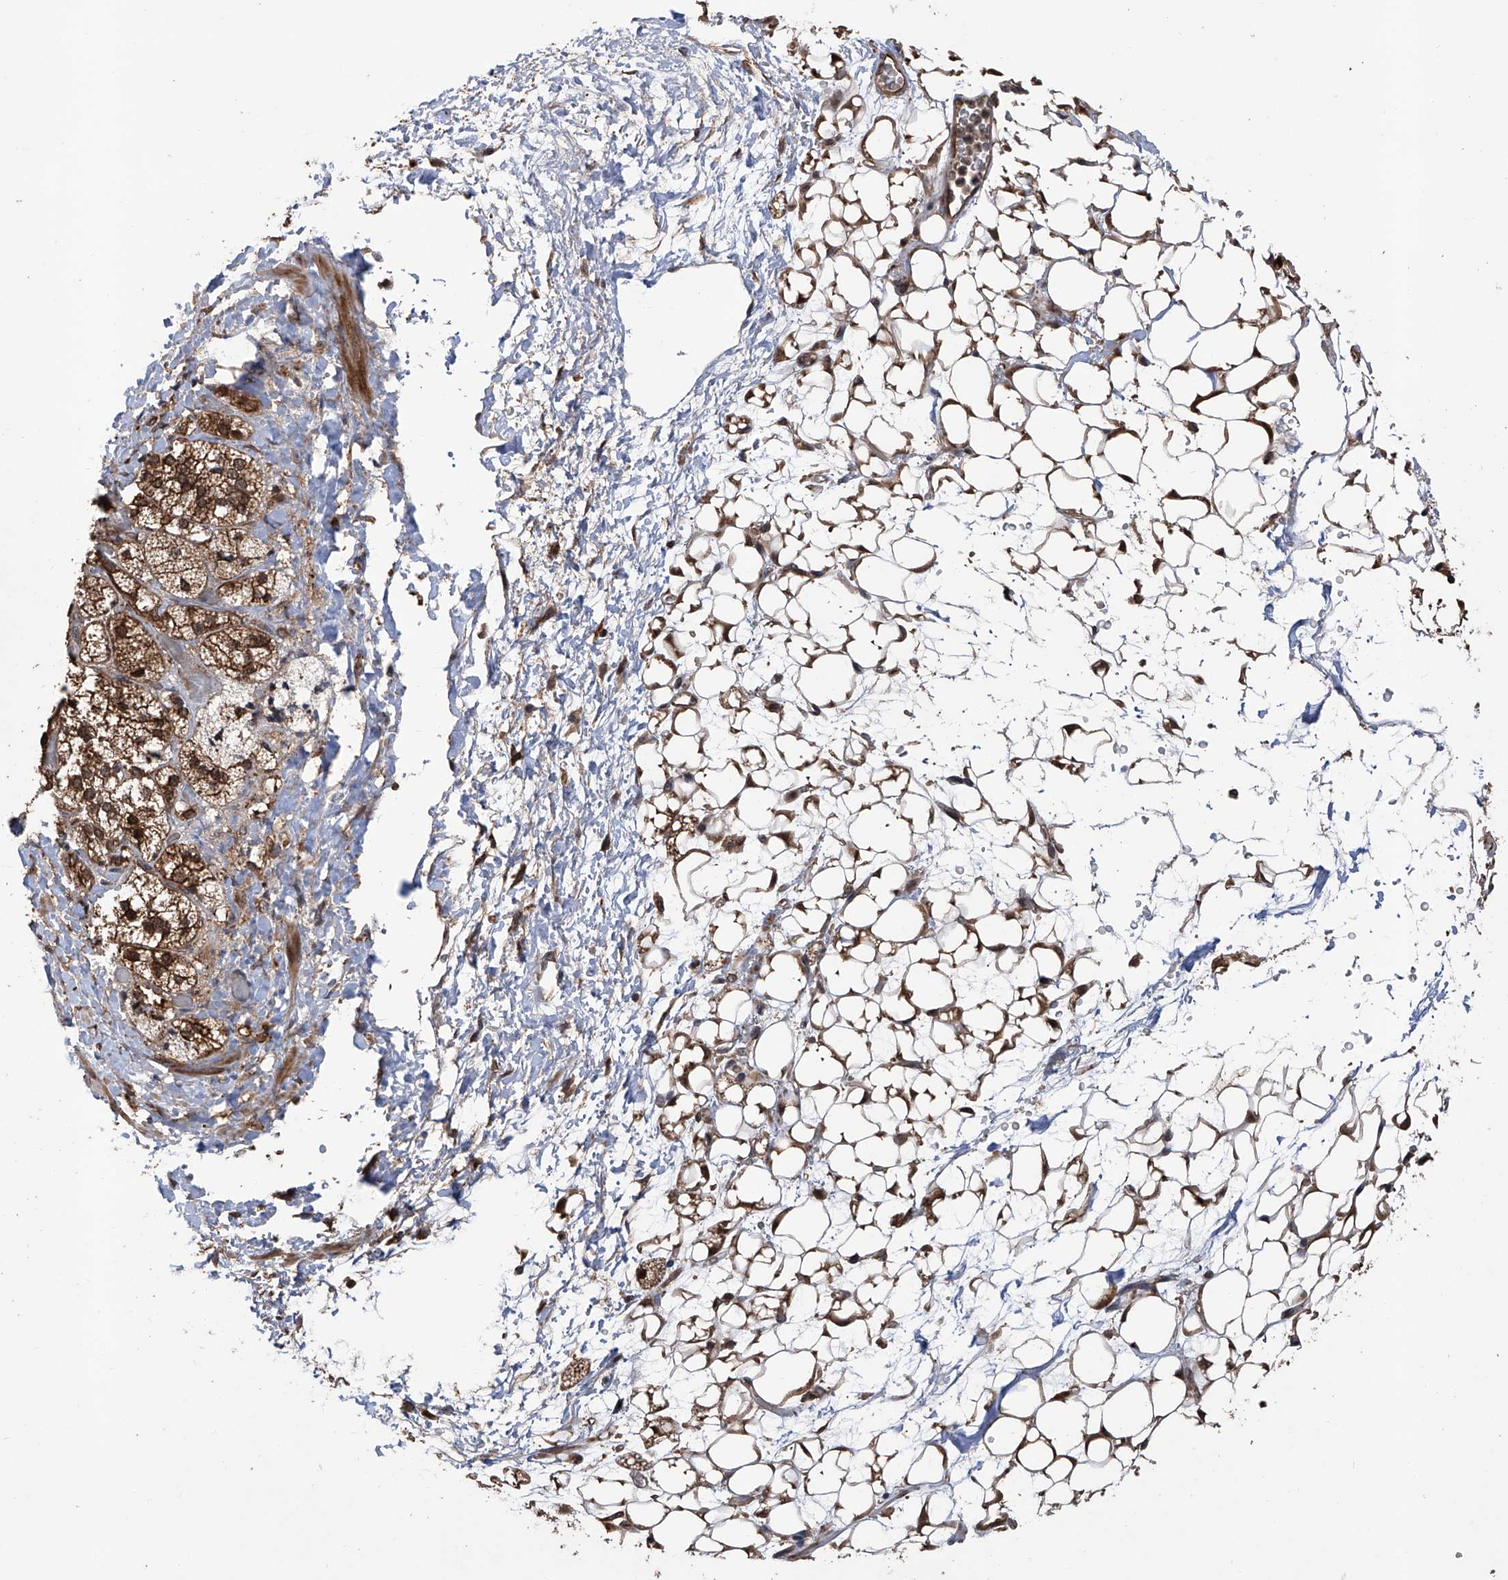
{"staining": {"intensity": "strong", "quantity": ">75%", "location": "cytoplasmic/membranous,nuclear"}, "tissue": "adrenal gland", "cell_type": "Glandular cells", "image_type": "normal", "snomed": [{"axis": "morphology", "description": "Normal tissue, NOS"}, {"axis": "topography", "description": "Adrenal gland"}], "caption": "Normal adrenal gland displays strong cytoplasmic/membranous,nuclear staining in about >75% of glandular cells Using DAB (3,3'-diaminobenzidine) (brown) and hematoxylin (blue) stains, captured at high magnification using brightfield microscopy..", "gene": "LYSMD4", "patient": {"sex": "male", "age": 61}}